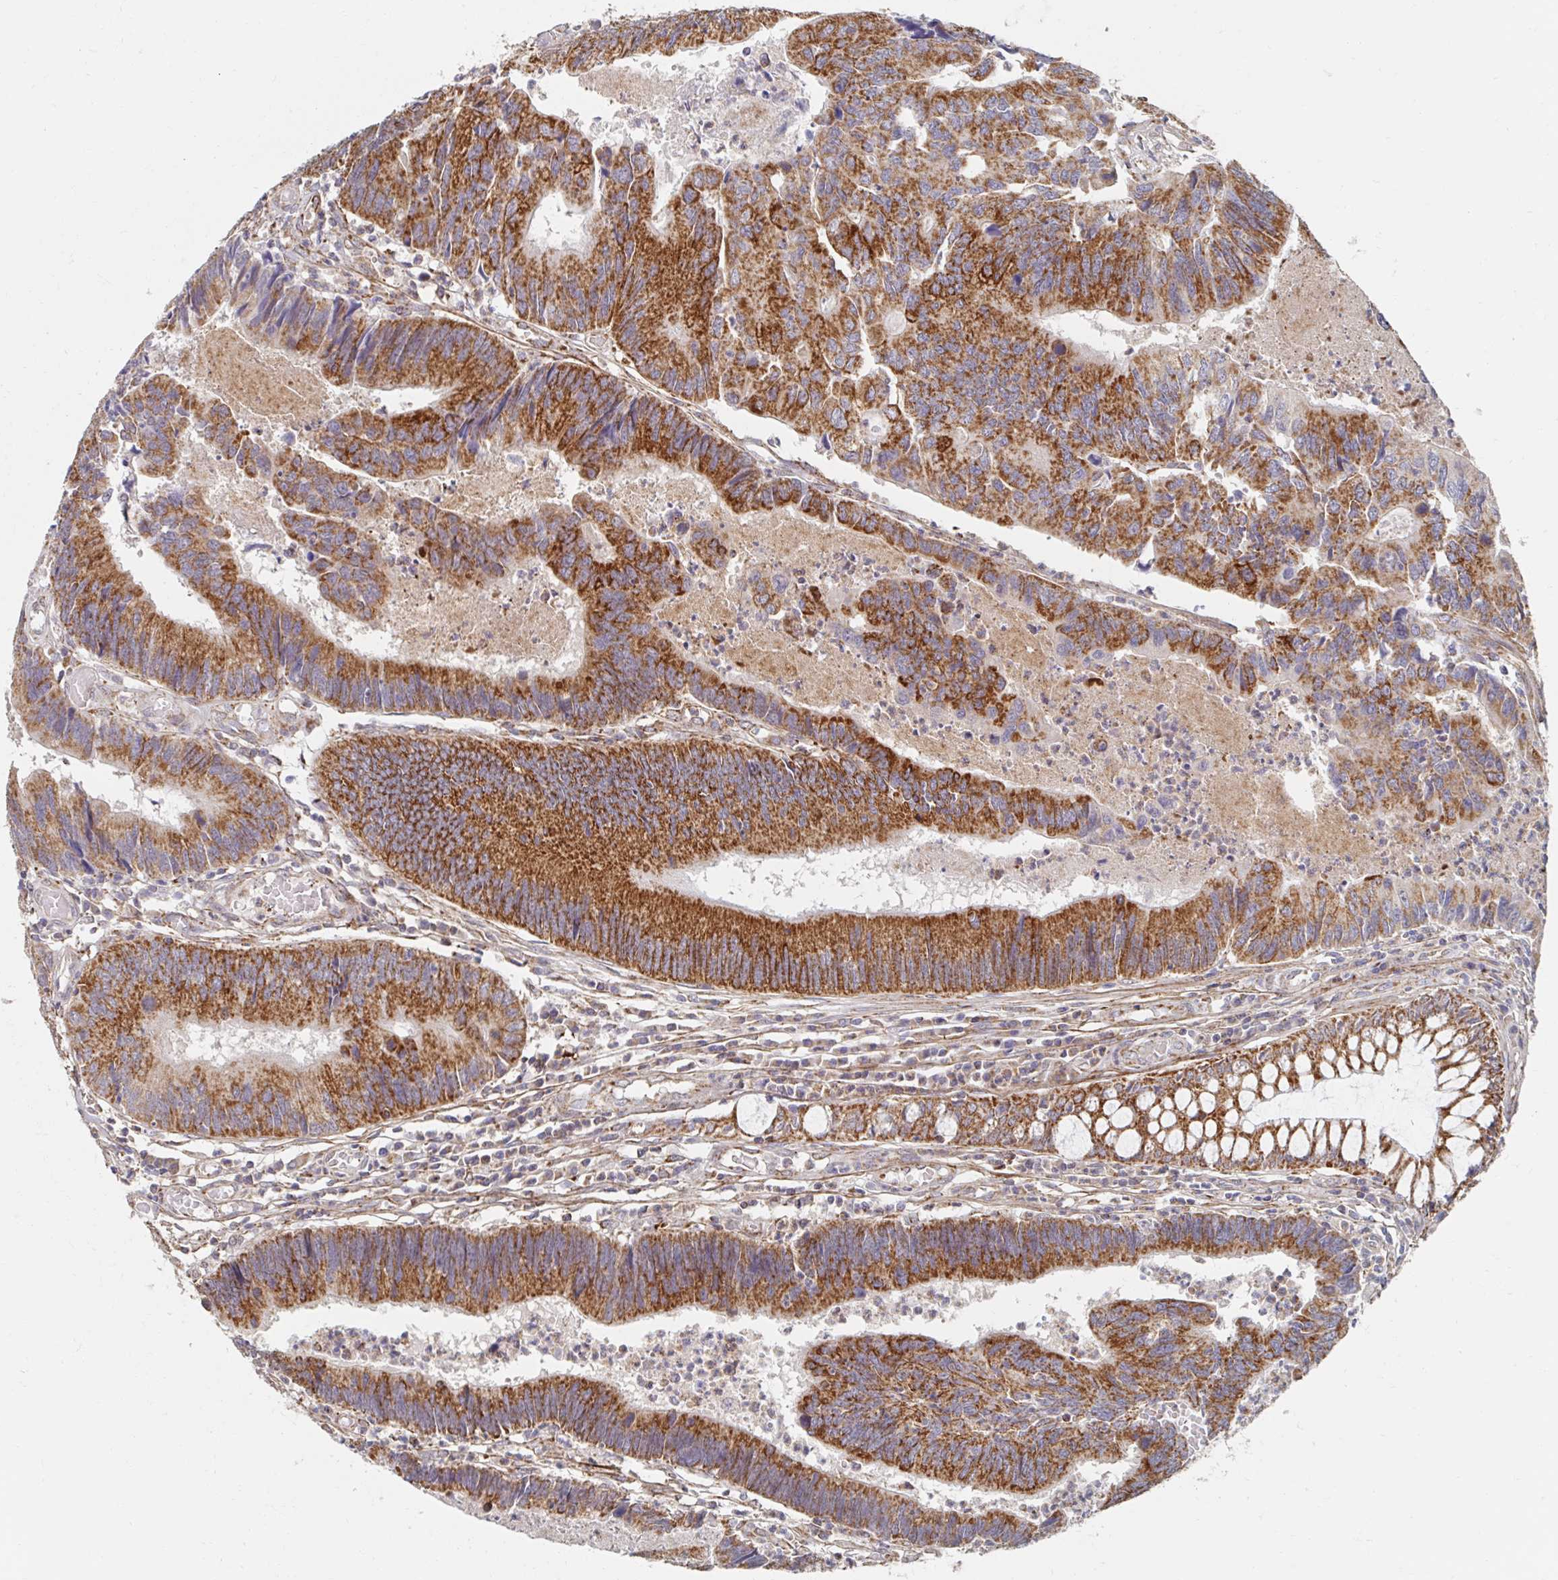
{"staining": {"intensity": "strong", "quantity": ">75%", "location": "cytoplasmic/membranous"}, "tissue": "colorectal cancer", "cell_type": "Tumor cells", "image_type": "cancer", "snomed": [{"axis": "morphology", "description": "Adenocarcinoma, NOS"}, {"axis": "topography", "description": "Colon"}], "caption": "Colorectal cancer (adenocarcinoma) tissue exhibits strong cytoplasmic/membranous staining in approximately >75% of tumor cells", "gene": "MAVS", "patient": {"sex": "female", "age": 67}}